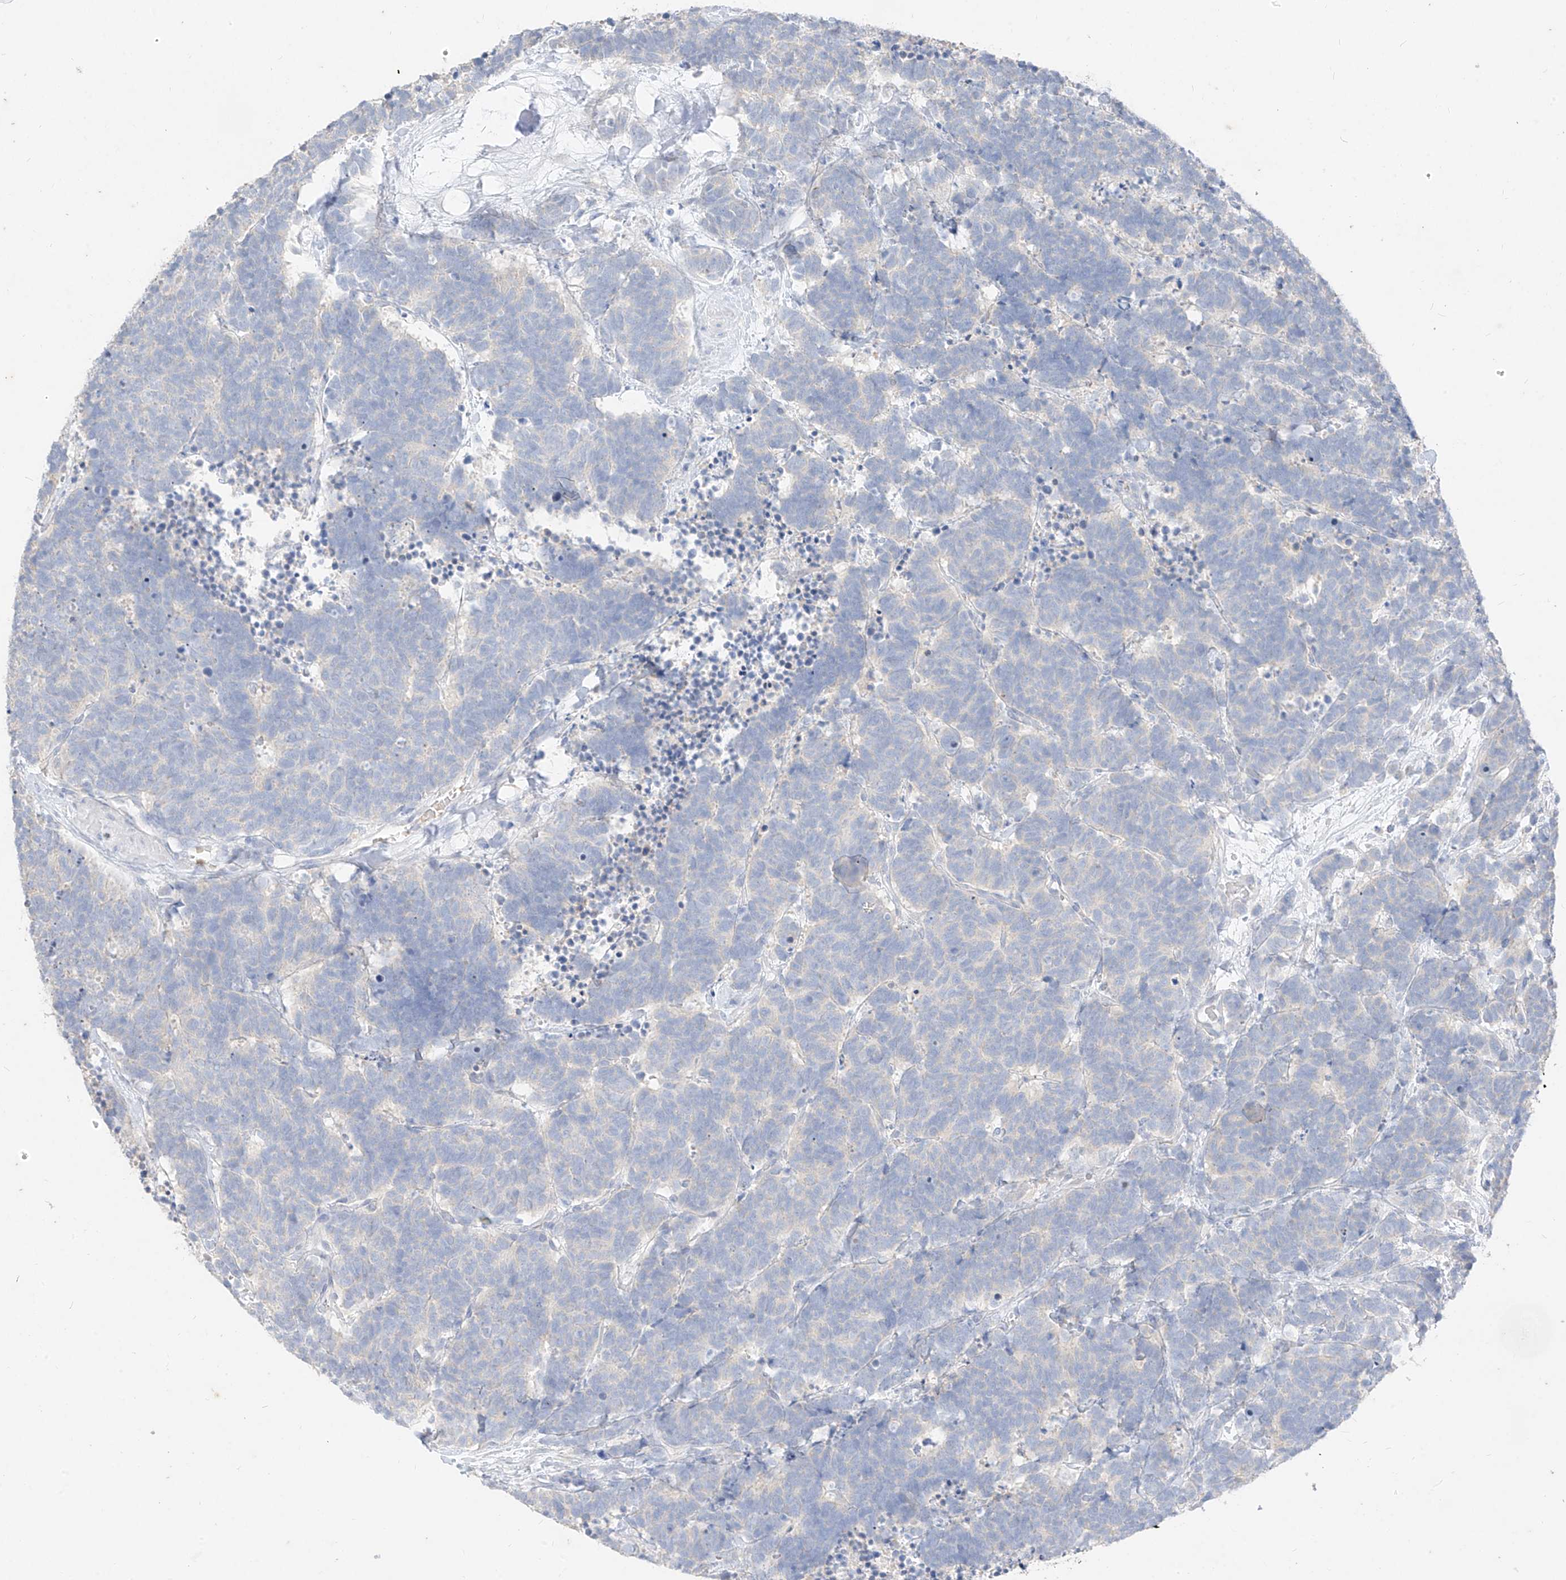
{"staining": {"intensity": "negative", "quantity": "none", "location": "none"}, "tissue": "carcinoid", "cell_type": "Tumor cells", "image_type": "cancer", "snomed": [{"axis": "morphology", "description": "Carcinoma, NOS"}, {"axis": "morphology", "description": "Carcinoid, malignant, NOS"}, {"axis": "topography", "description": "Urinary bladder"}], "caption": "The micrograph reveals no staining of tumor cells in carcinoid. Nuclei are stained in blue.", "gene": "ZZEF1", "patient": {"sex": "male", "age": 57}}